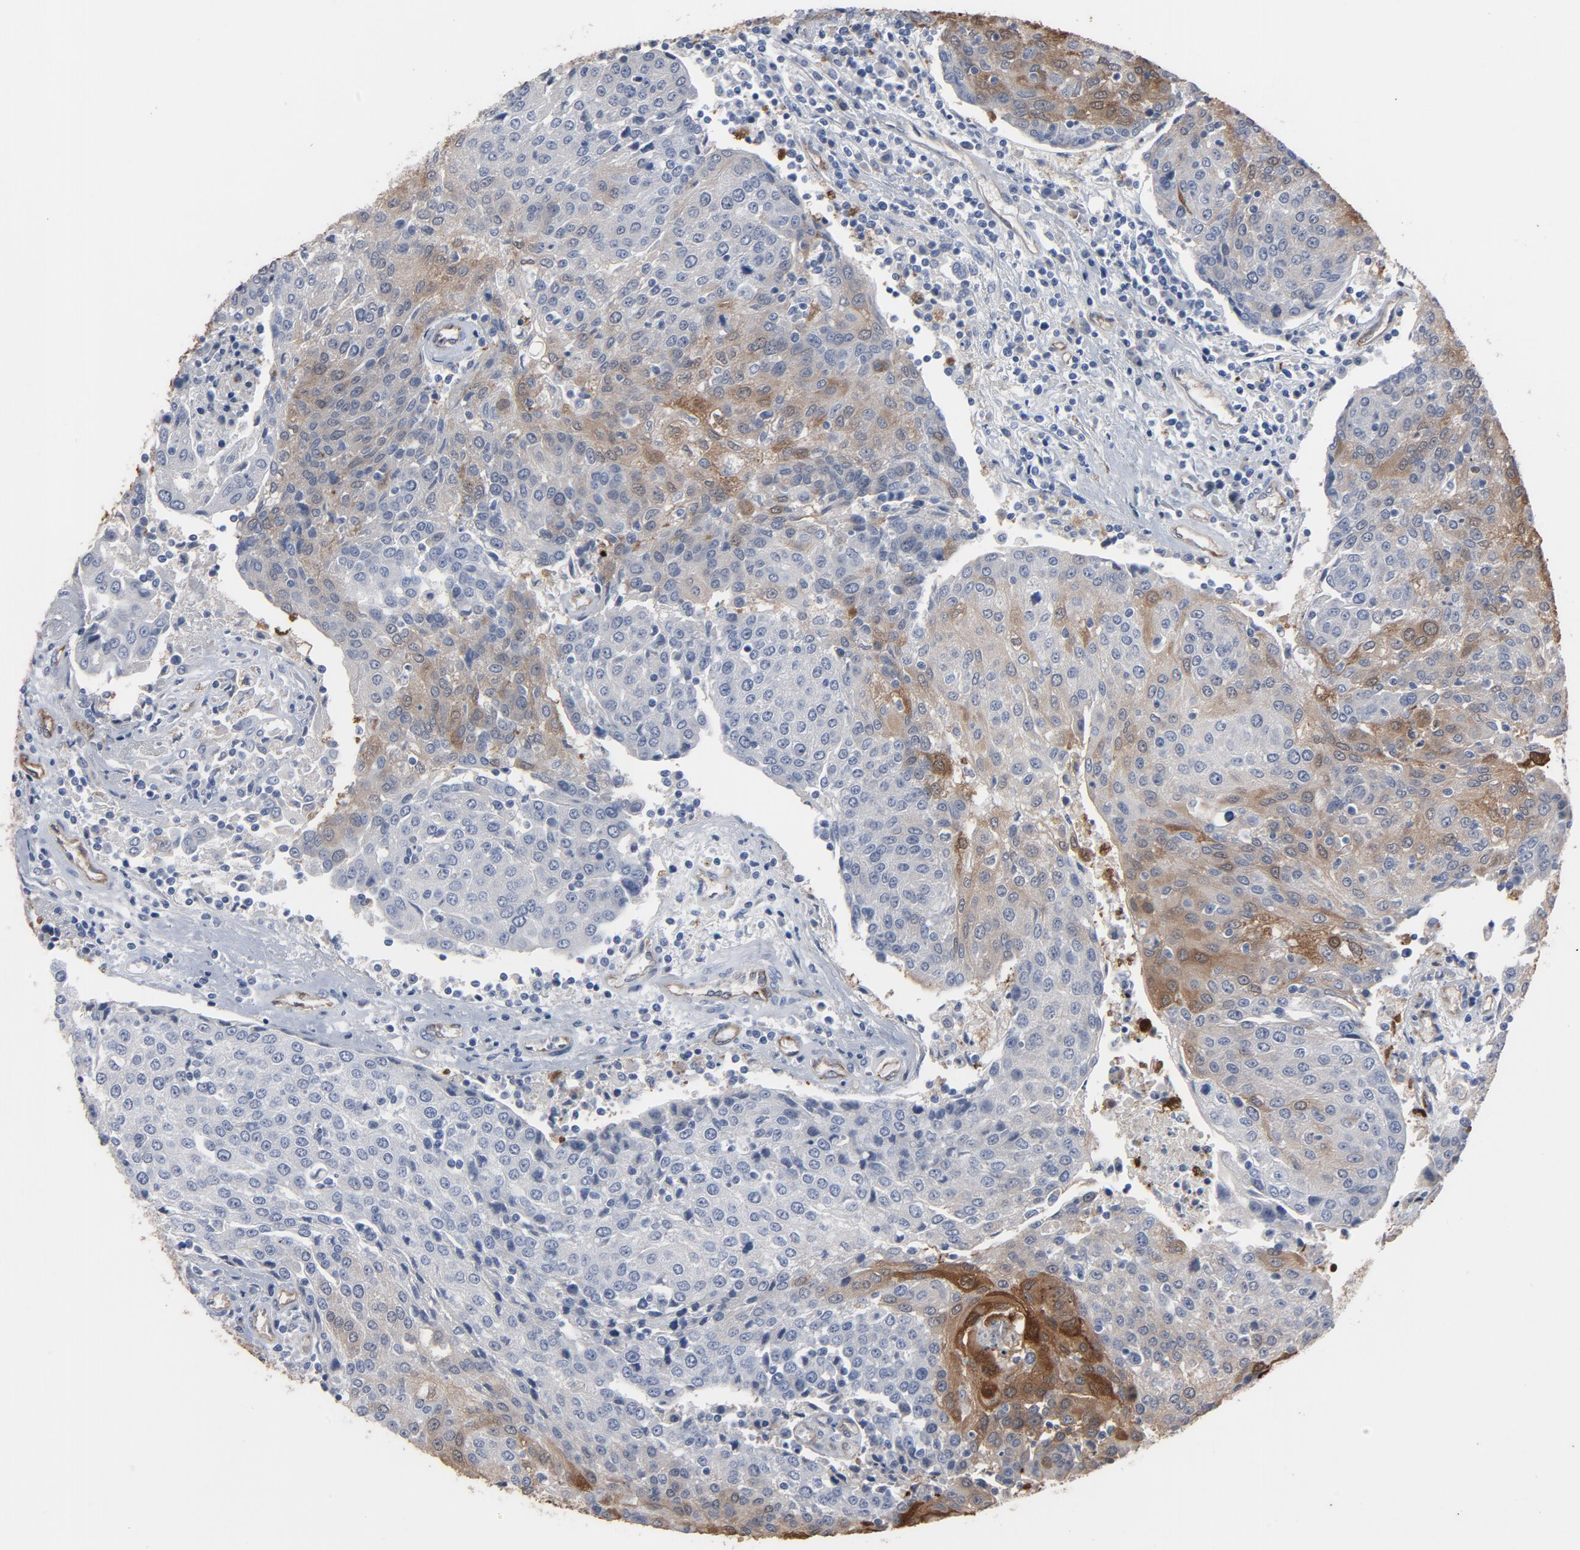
{"staining": {"intensity": "moderate", "quantity": "25%-75%", "location": "cytoplasmic/membranous"}, "tissue": "urothelial cancer", "cell_type": "Tumor cells", "image_type": "cancer", "snomed": [{"axis": "morphology", "description": "Urothelial carcinoma, High grade"}, {"axis": "topography", "description": "Urinary bladder"}], "caption": "Immunohistochemical staining of urothelial cancer shows medium levels of moderate cytoplasmic/membranous protein staining in about 25%-75% of tumor cells. The protein is stained brown, and the nuclei are stained in blue (DAB (3,3'-diaminobenzidine) IHC with brightfield microscopy, high magnification).", "gene": "KDR", "patient": {"sex": "female", "age": 85}}